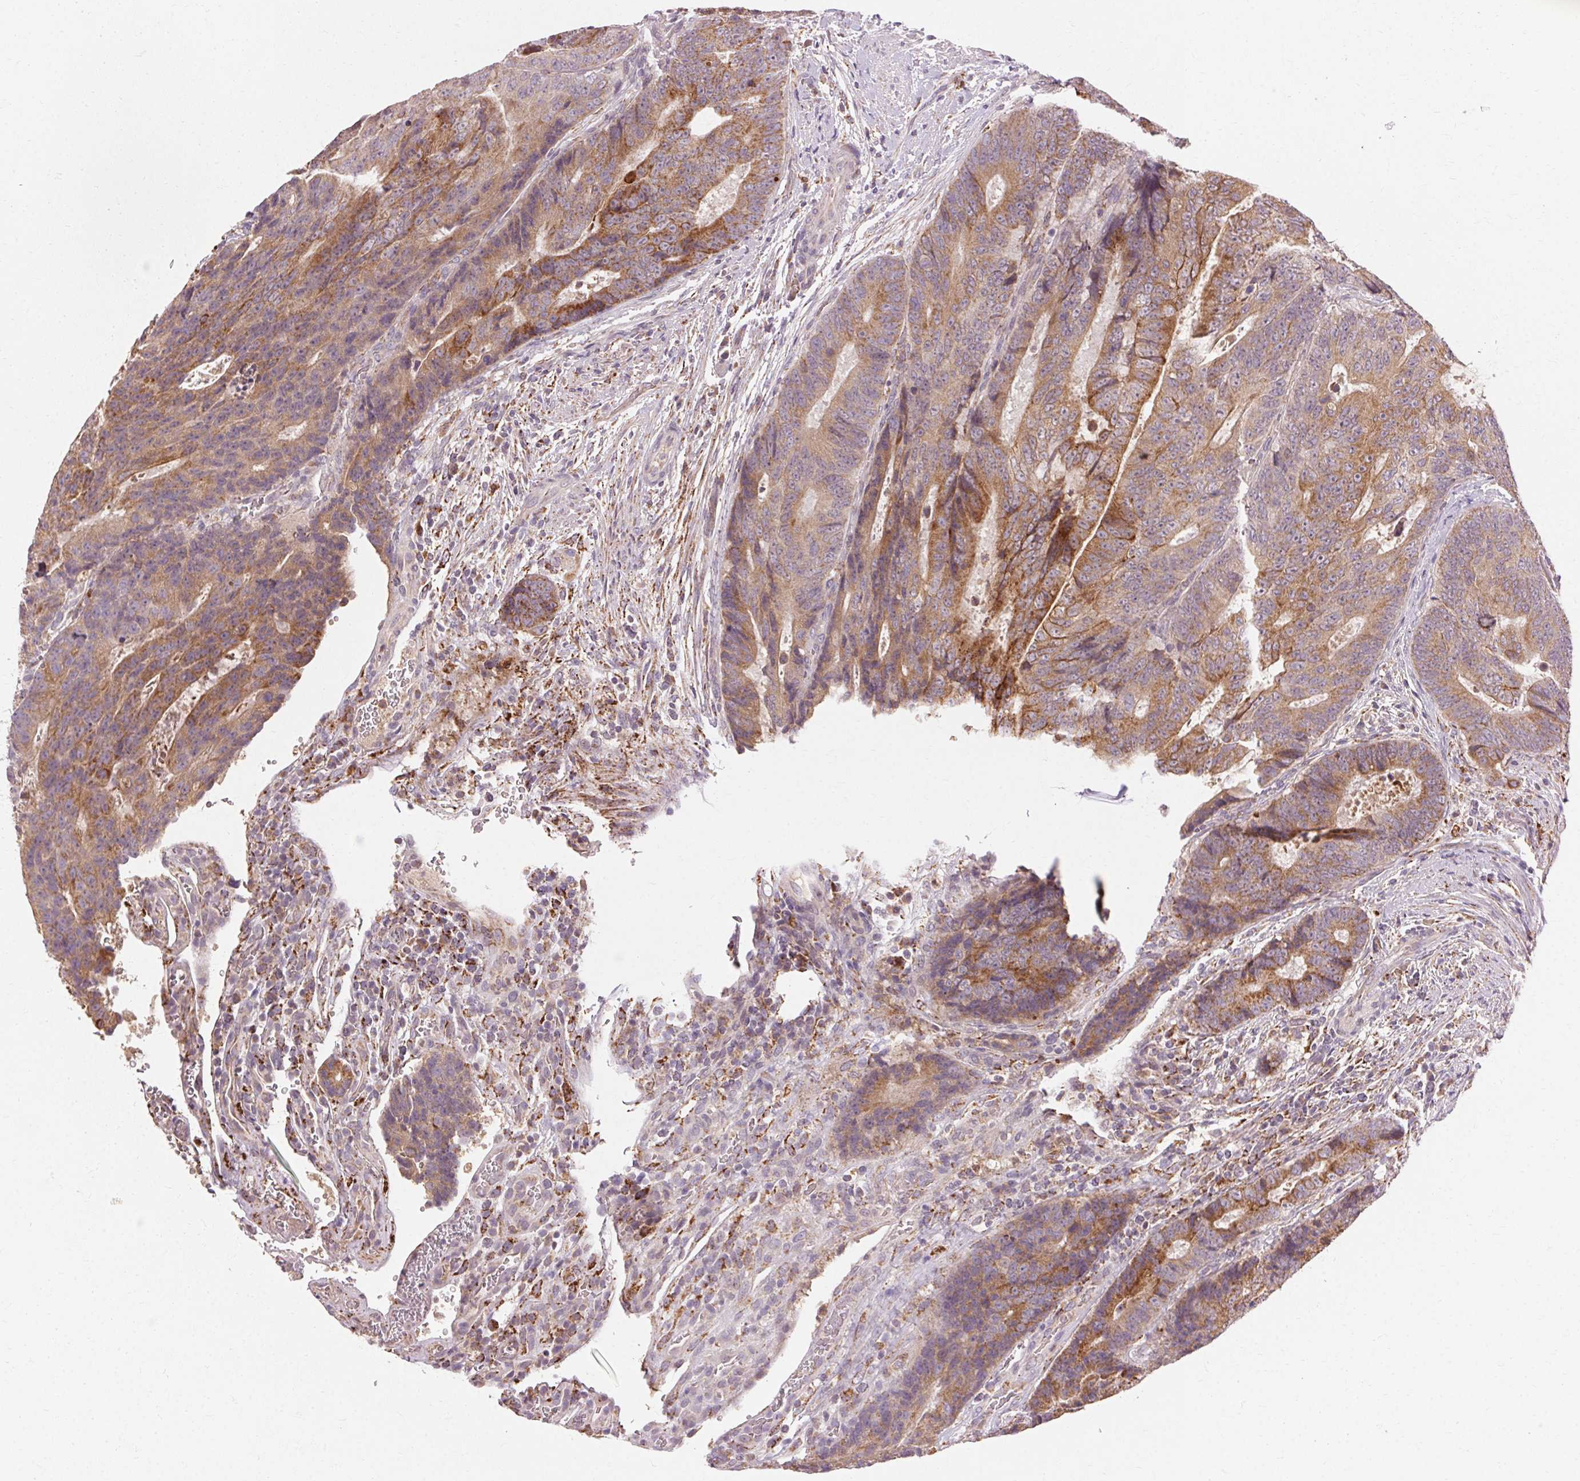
{"staining": {"intensity": "moderate", "quantity": ">75%", "location": "cytoplasmic/membranous"}, "tissue": "colorectal cancer", "cell_type": "Tumor cells", "image_type": "cancer", "snomed": [{"axis": "morphology", "description": "Adenocarcinoma, NOS"}, {"axis": "topography", "description": "Colon"}], "caption": "Tumor cells exhibit moderate cytoplasmic/membranous positivity in about >75% of cells in adenocarcinoma (colorectal).", "gene": "REP15", "patient": {"sex": "female", "age": 48}}